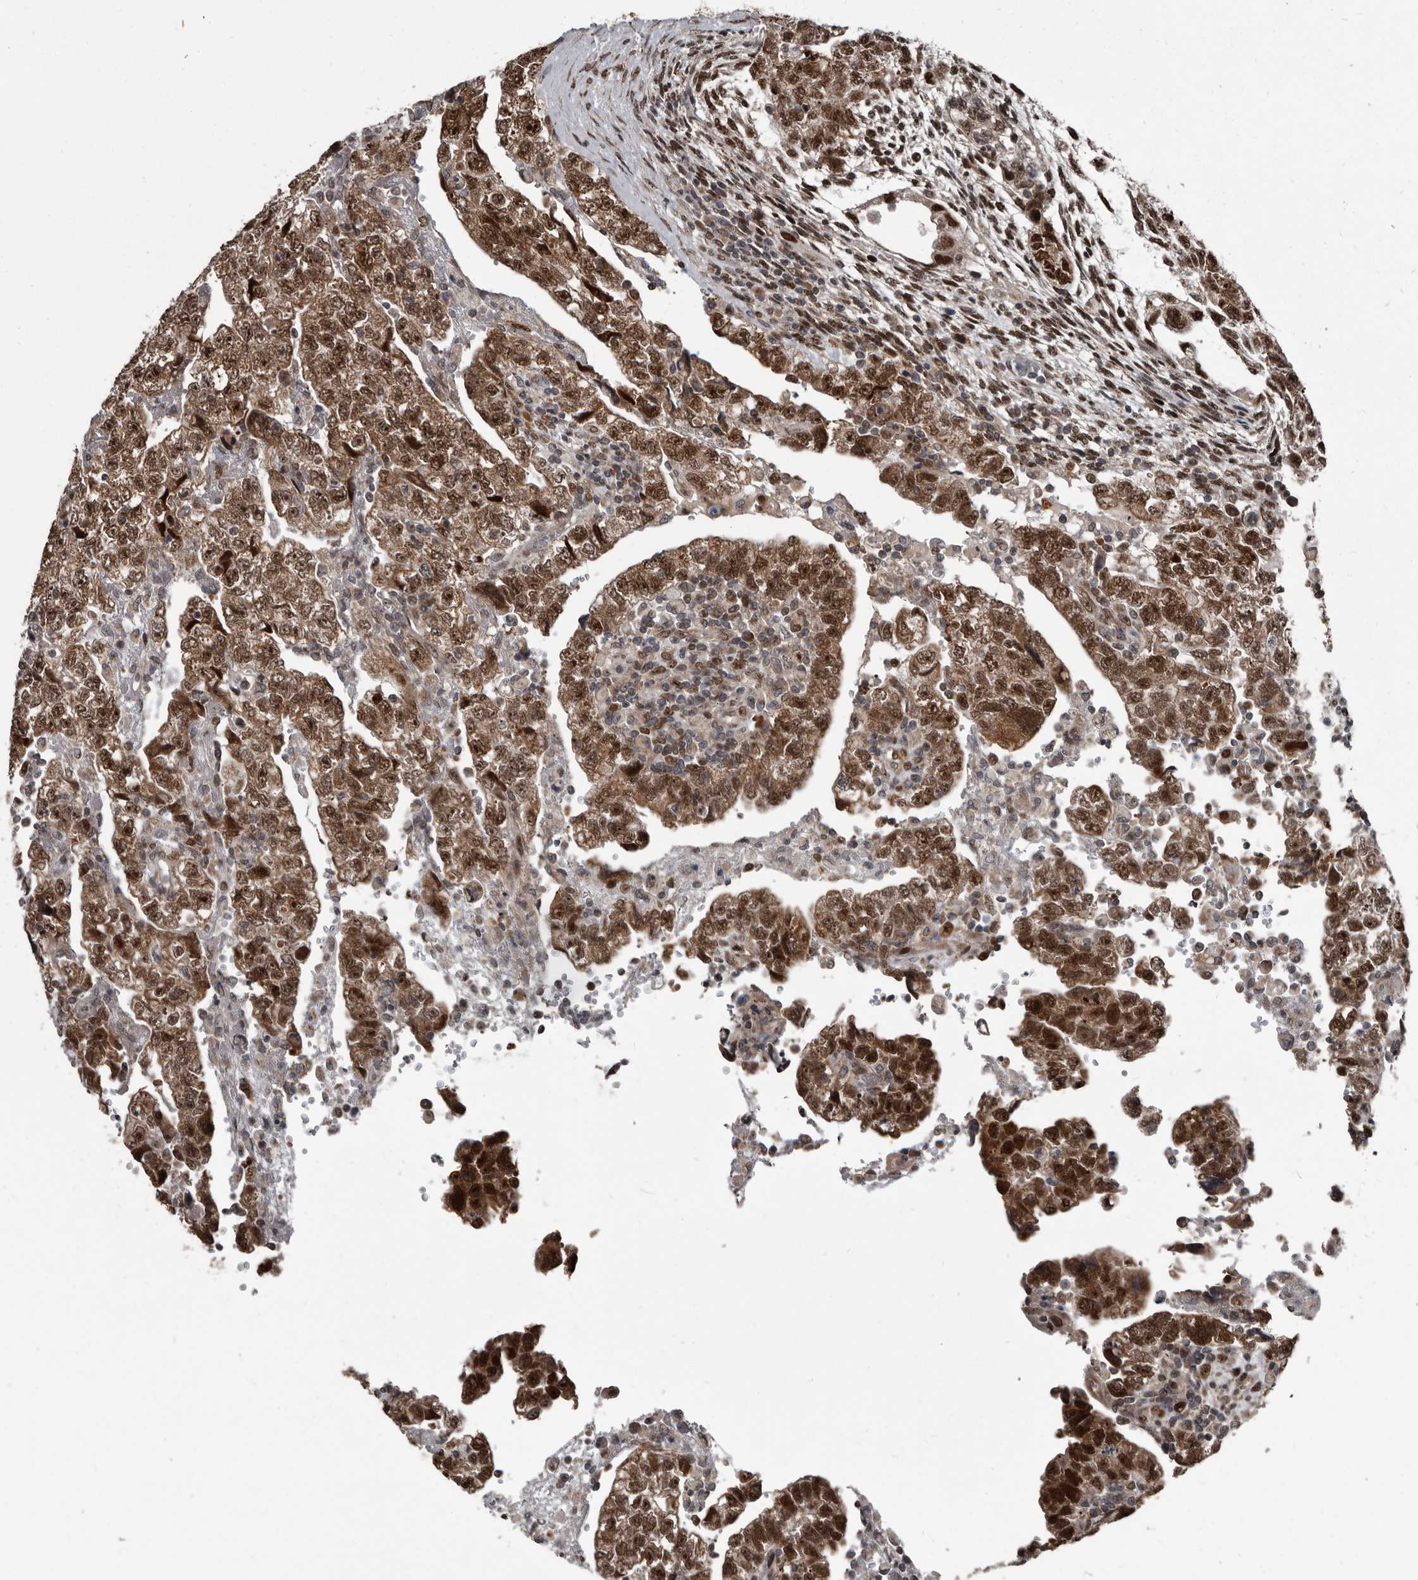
{"staining": {"intensity": "strong", "quantity": ">75%", "location": "cytoplasmic/membranous,nuclear"}, "tissue": "testis cancer", "cell_type": "Tumor cells", "image_type": "cancer", "snomed": [{"axis": "morphology", "description": "Normal tissue, NOS"}, {"axis": "morphology", "description": "Carcinoma, Embryonal, NOS"}, {"axis": "topography", "description": "Testis"}], "caption": "A histopathology image showing strong cytoplasmic/membranous and nuclear expression in approximately >75% of tumor cells in embryonal carcinoma (testis), as visualized by brown immunohistochemical staining.", "gene": "CHD1L", "patient": {"sex": "male", "age": 36}}